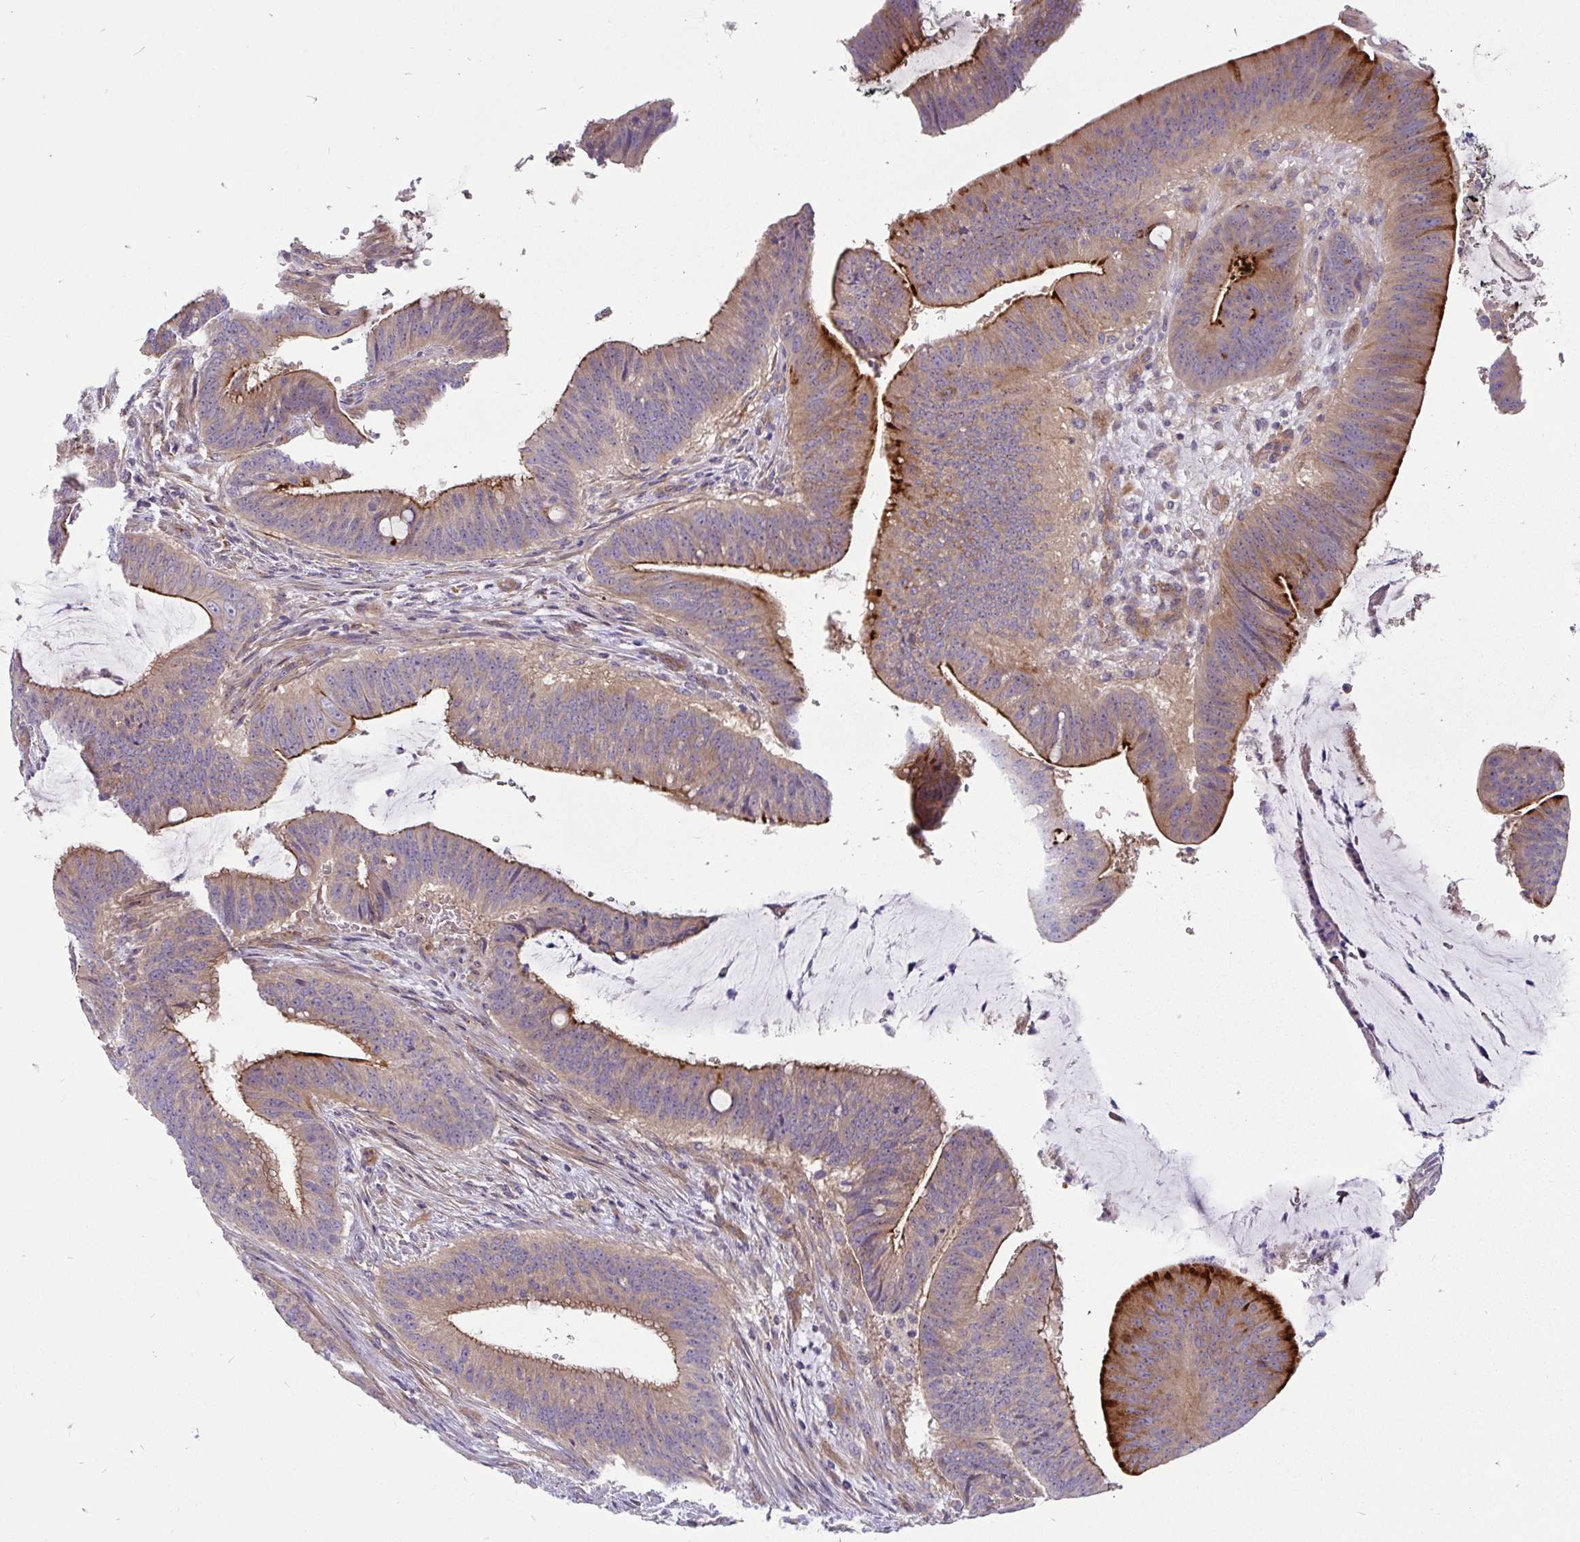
{"staining": {"intensity": "moderate", "quantity": "25%-75%", "location": "cytoplasmic/membranous"}, "tissue": "colorectal cancer", "cell_type": "Tumor cells", "image_type": "cancer", "snomed": [{"axis": "morphology", "description": "Adenocarcinoma, NOS"}, {"axis": "topography", "description": "Colon"}], "caption": "Immunohistochemistry (IHC) image of human colorectal cancer (adenocarcinoma) stained for a protein (brown), which reveals medium levels of moderate cytoplasmic/membranous expression in about 25%-75% of tumor cells.", "gene": "LRRC26", "patient": {"sex": "female", "age": 43}}